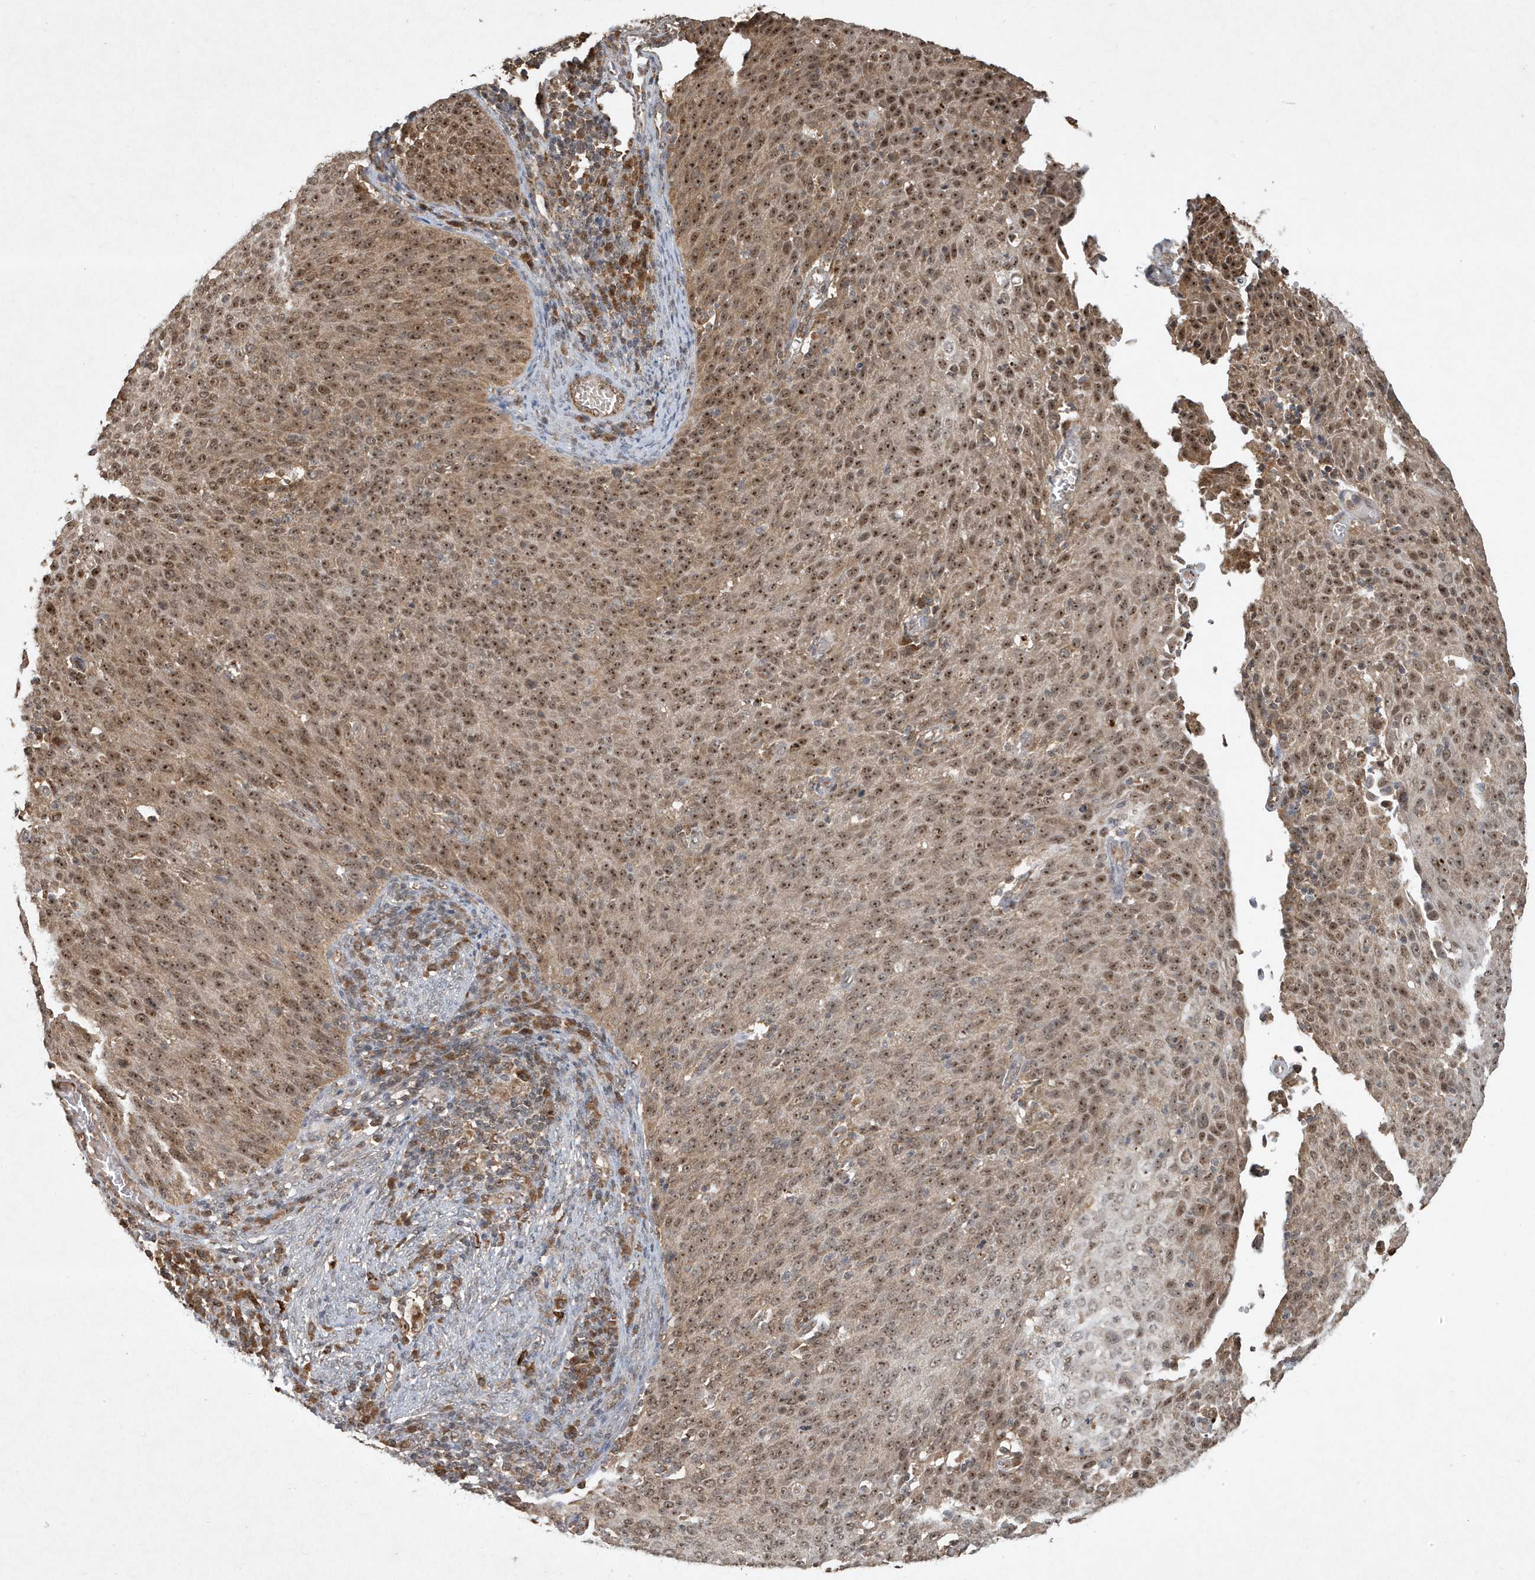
{"staining": {"intensity": "strong", "quantity": ">75%", "location": "cytoplasmic/membranous,nuclear"}, "tissue": "cervical cancer", "cell_type": "Tumor cells", "image_type": "cancer", "snomed": [{"axis": "morphology", "description": "Squamous cell carcinoma, NOS"}, {"axis": "topography", "description": "Cervix"}], "caption": "A brown stain highlights strong cytoplasmic/membranous and nuclear staining of a protein in human cervical cancer tumor cells. Nuclei are stained in blue.", "gene": "ABCB9", "patient": {"sex": "female", "age": 38}}